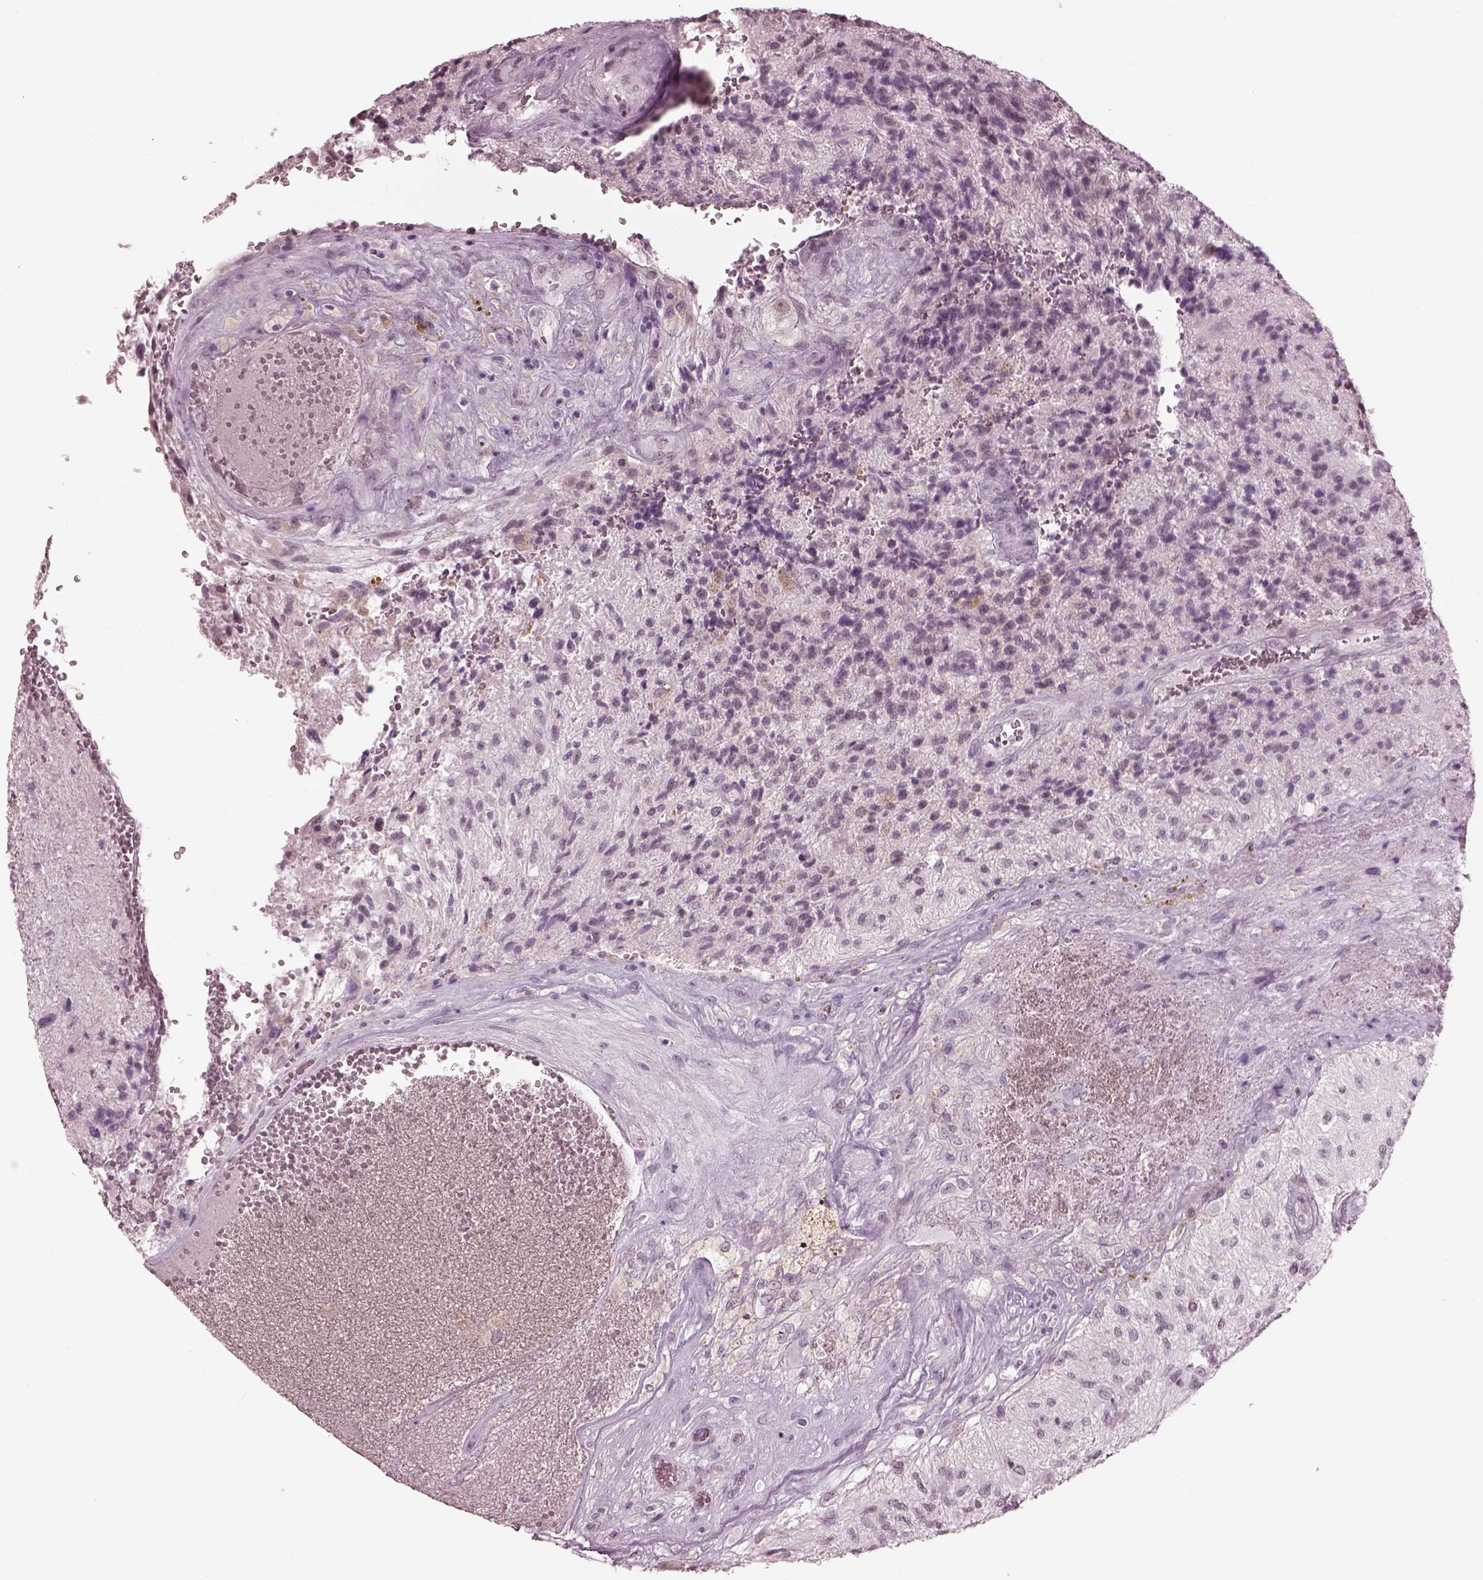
{"staining": {"intensity": "negative", "quantity": "none", "location": "none"}, "tissue": "glioma", "cell_type": "Tumor cells", "image_type": "cancer", "snomed": [{"axis": "morphology", "description": "Glioma, malignant, High grade"}, {"axis": "topography", "description": "Brain"}], "caption": "This is a histopathology image of IHC staining of glioma, which shows no staining in tumor cells.", "gene": "GARIN4", "patient": {"sex": "male", "age": 56}}